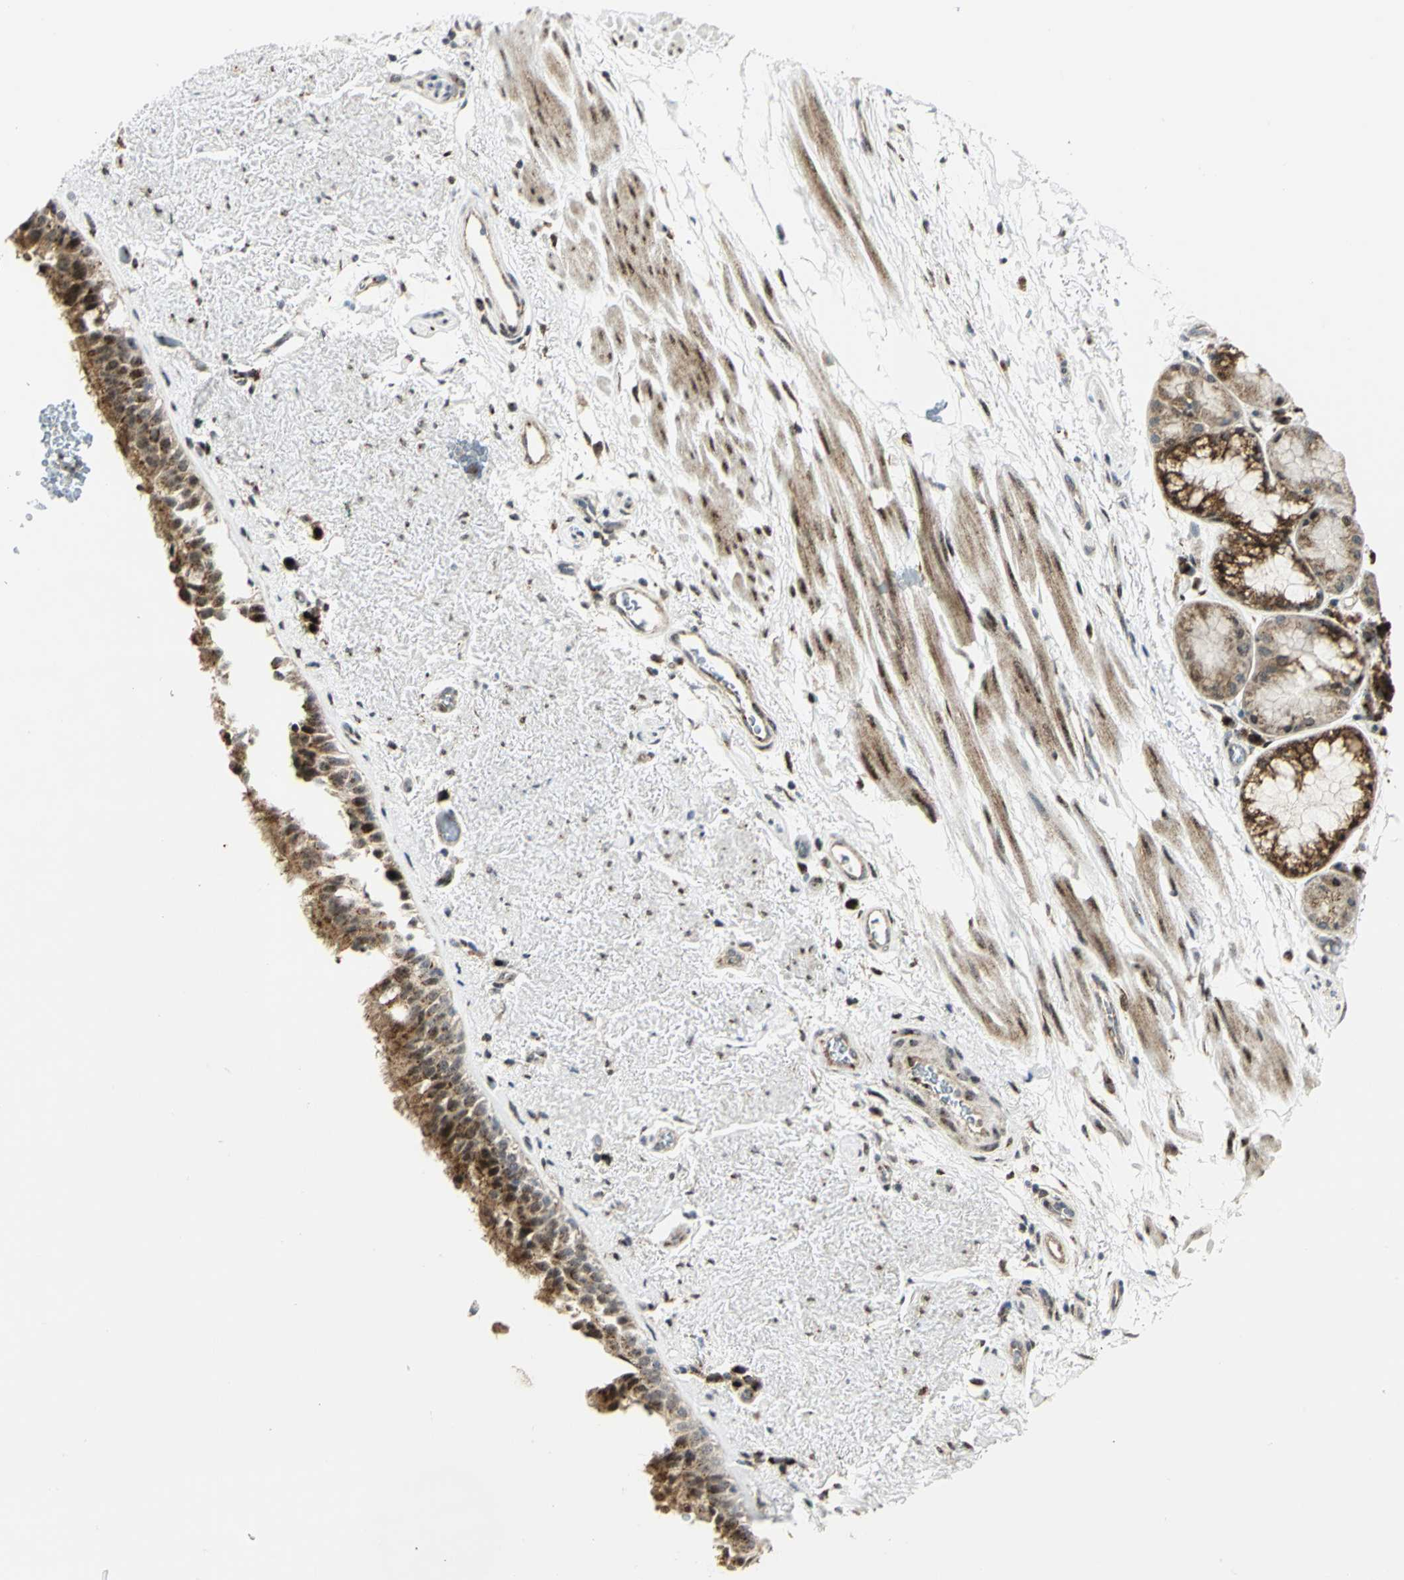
{"staining": {"intensity": "strong", "quantity": ">75%", "location": "cytoplasmic/membranous,nuclear"}, "tissue": "bronchus", "cell_type": "Respiratory epithelial cells", "image_type": "normal", "snomed": [{"axis": "morphology", "description": "Normal tissue, NOS"}, {"axis": "topography", "description": "Bronchus"}], "caption": "Brown immunohistochemical staining in normal bronchus reveals strong cytoplasmic/membranous,nuclear expression in approximately >75% of respiratory epithelial cells. (brown staining indicates protein expression, while blue staining denotes nuclei).", "gene": "ATP6V1A", "patient": {"sex": "female", "age": 54}}